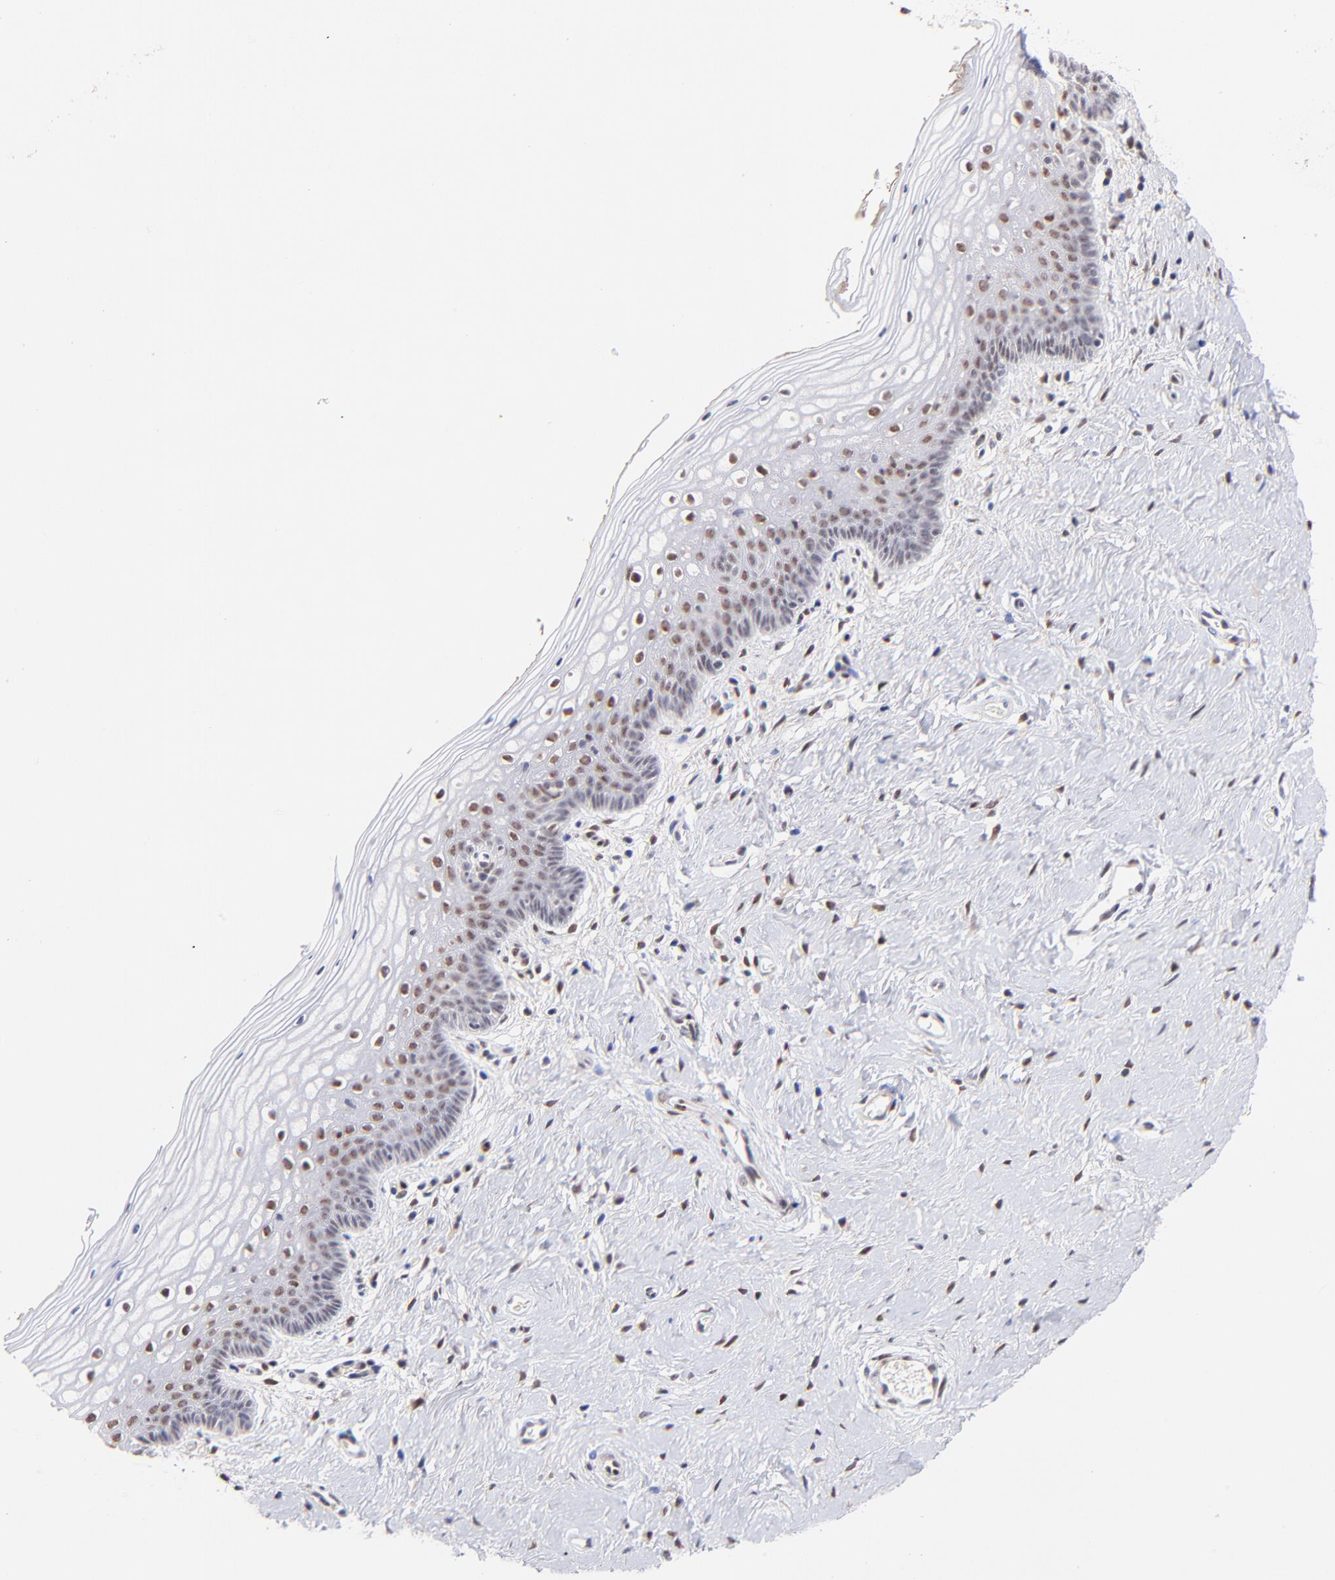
{"staining": {"intensity": "moderate", "quantity": "25%-75%", "location": "nuclear"}, "tissue": "vagina", "cell_type": "Squamous epithelial cells", "image_type": "normal", "snomed": [{"axis": "morphology", "description": "Normal tissue, NOS"}, {"axis": "topography", "description": "Vagina"}], "caption": "Squamous epithelial cells exhibit moderate nuclear expression in approximately 25%-75% of cells in normal vagina.", "gene": "MIDEAS", "patient": {"sex": "female", "age": 46}}